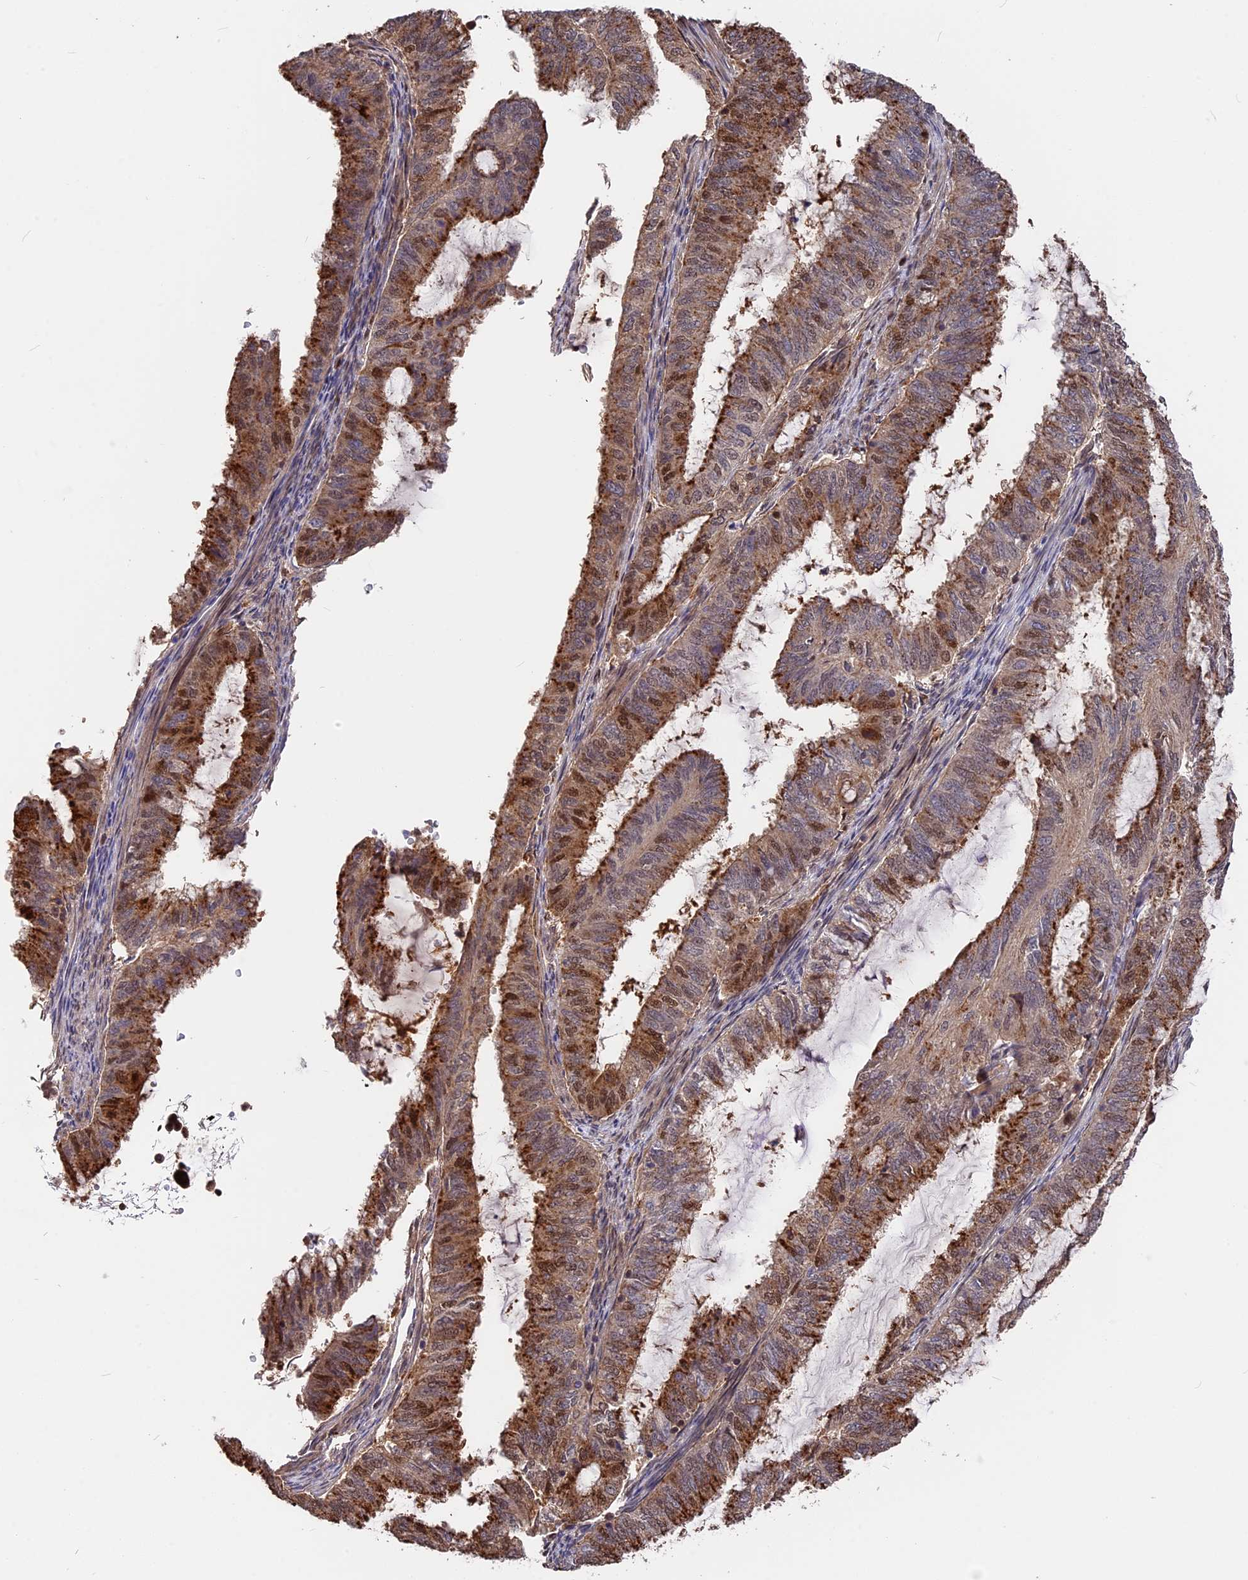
{"staining": {"intensity": "moderate", "quantity": "25%-75%", "location": "cytoplasmic/membranous,nuclear"}, "tissue": "endometrial cancer", "cell_type": "Tumor cells", "image_type": "cancer", "snomed": [{"axis": "morphology", "description": "Adenocarcinoma, NOS"}, {"axis": "topography", "description": "Endometrium"}], "caption": "Moderate cytoplasmic/membranous and nuclear positivity is present in approximately 25%-75% of tumor cells in endometrial adenocarcinoma. (DAB IHC, brown staining for protein, blue staining for nuclei).", "gene": "ADRM1", "patient": {"sex": "female", "age": 51}}